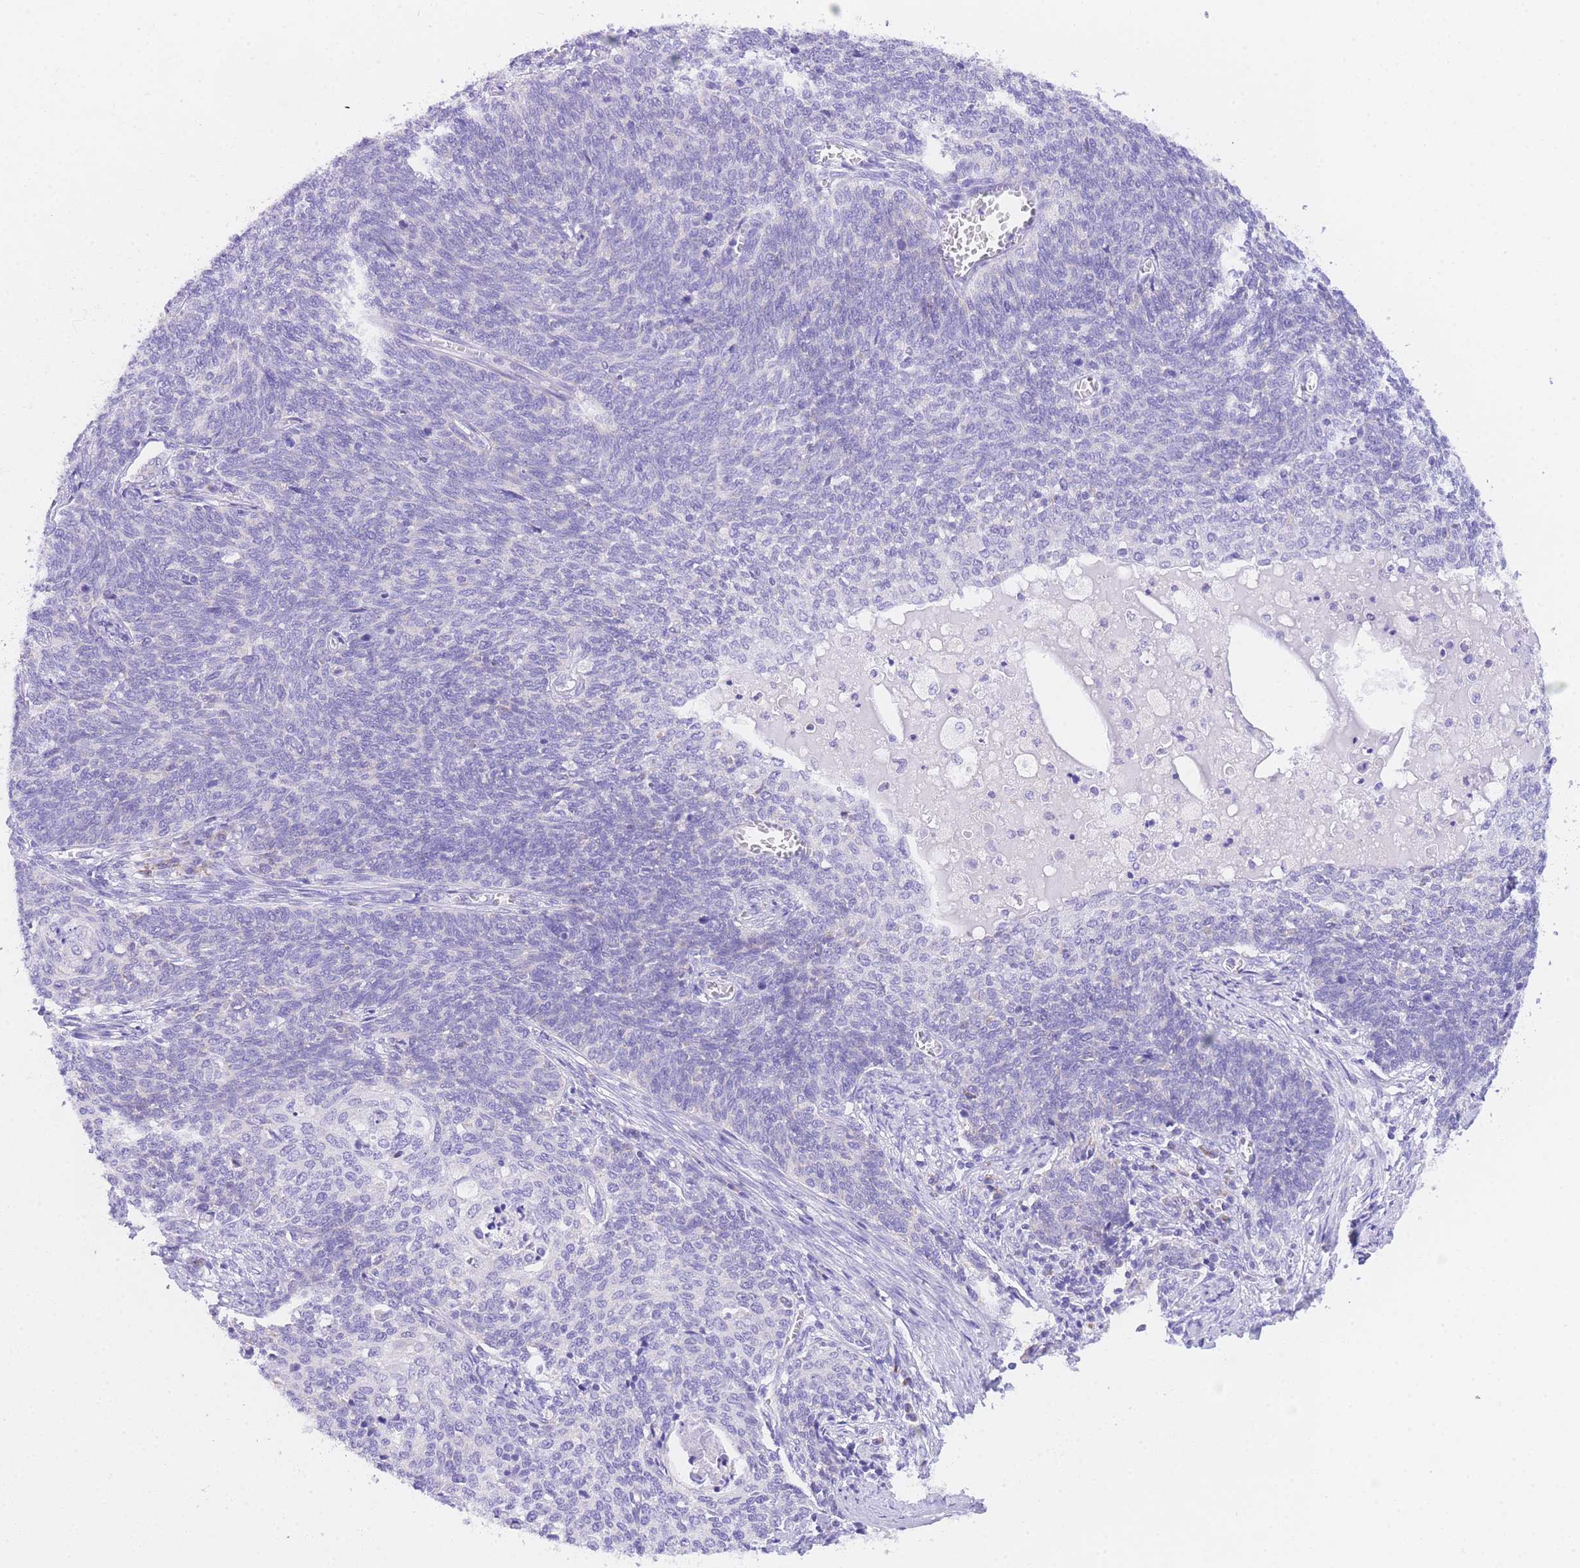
{"staining": {"intensity": "negative", "quantity": "none", "location": "none"}, "tissue": "cervical cancer", "cell_type": "Tumor cells", "image_type": "cancer", "snomed": [{"axis": "morphology", "description": "Squamous cell carcinoma, NOS"}, {"axis": "topography", "description": "Cervix"}], "caption": "The micrograph reveals no significant positivity in tumor cells of squamous cell carcinoma (cervical).", "gene": "NKD2", "patient": {"sex": "female", "age": 39}}